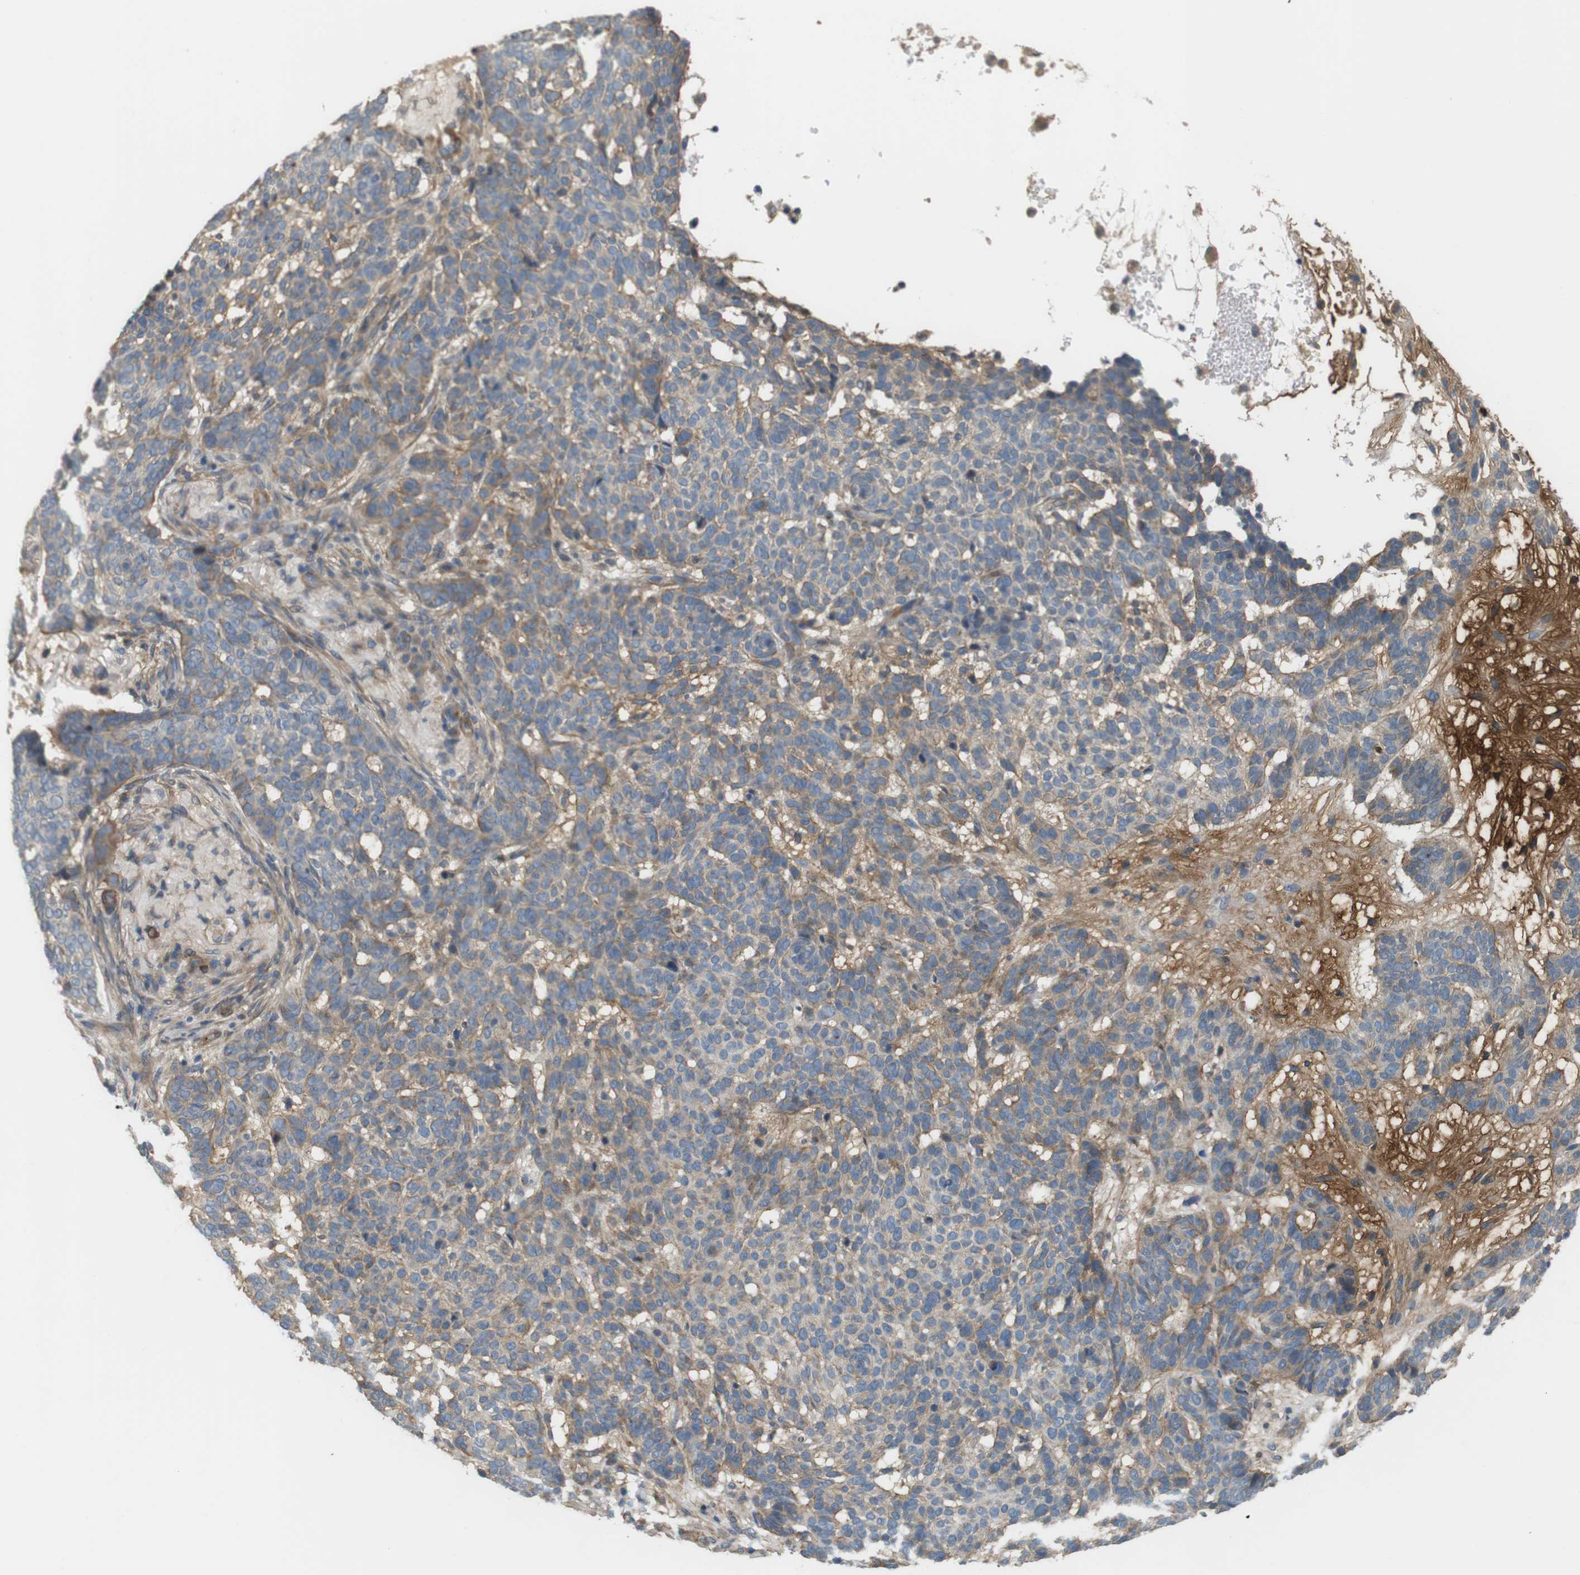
{"staining": {"intensity": "weak", "quantity": ">75%", "location": "cytoplasmic/membranous"}, "tissue": "skin cancer", "cell_type": "Tumor cells", "image_type": "cancer", "snomed": [{"axis": "morphology", "description": "Basal cell carcinoma"}, {"axis": "topography", "description": "Skin"}], "caption": "This histopathology image displays skin cancer (basal cell carcinoma) stained with immunohistochemistry (IHC) to label a protein in brown. The cytoplasmic/membranous of tumor cells show weak positivity for the protein. Nuclei are counter-stained blue.", "gene": "BVES", "patient": {"sex": "male", "age": 85}}